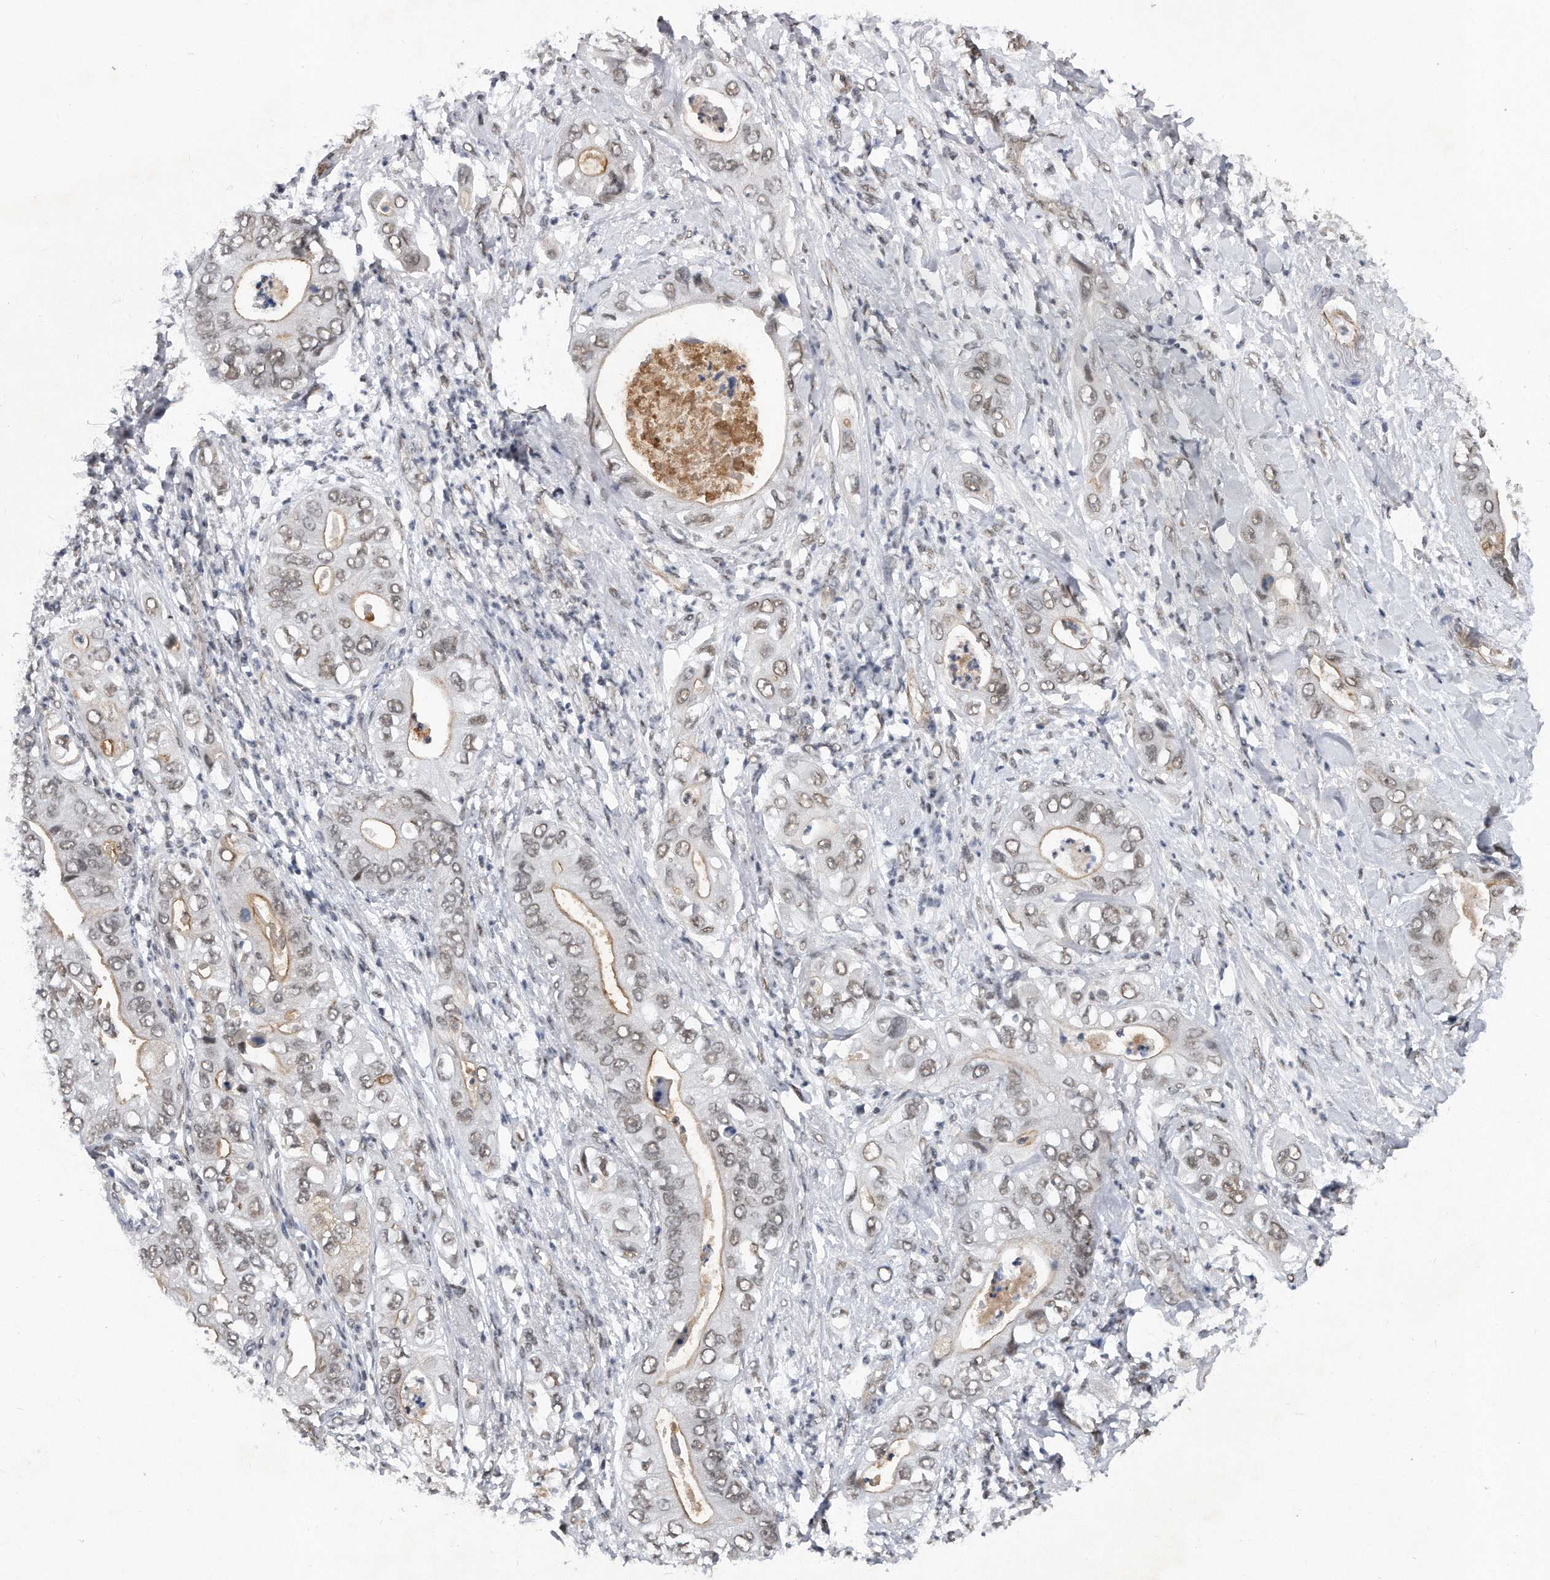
{"staining": {"intensity": "weak", "quantity": "<25%", "location": "cytoplasmic/membranous,nuclear"}, "tissue": "pancreatic cancer", "cell_type": "Tumor cells", "image_type": "cancer", "snomed": [{"axis": "morphology", "description": "Adenocarcinoma, NOS"}, {"axis": "topography", "description": "Pancreas"}], "caption": "Pancreatic cancer (adenocarcinoma) was stained to show a protein in brown. There is no significant expression in tumor cells. The staining was performed using DAB to visualize the protein expression in brown, while the nuclei were stained in blue with hematoxylin (Magnification: 20x).", "gene": "TP53INP1", "patient": {"sex": "female", "age": 78}}